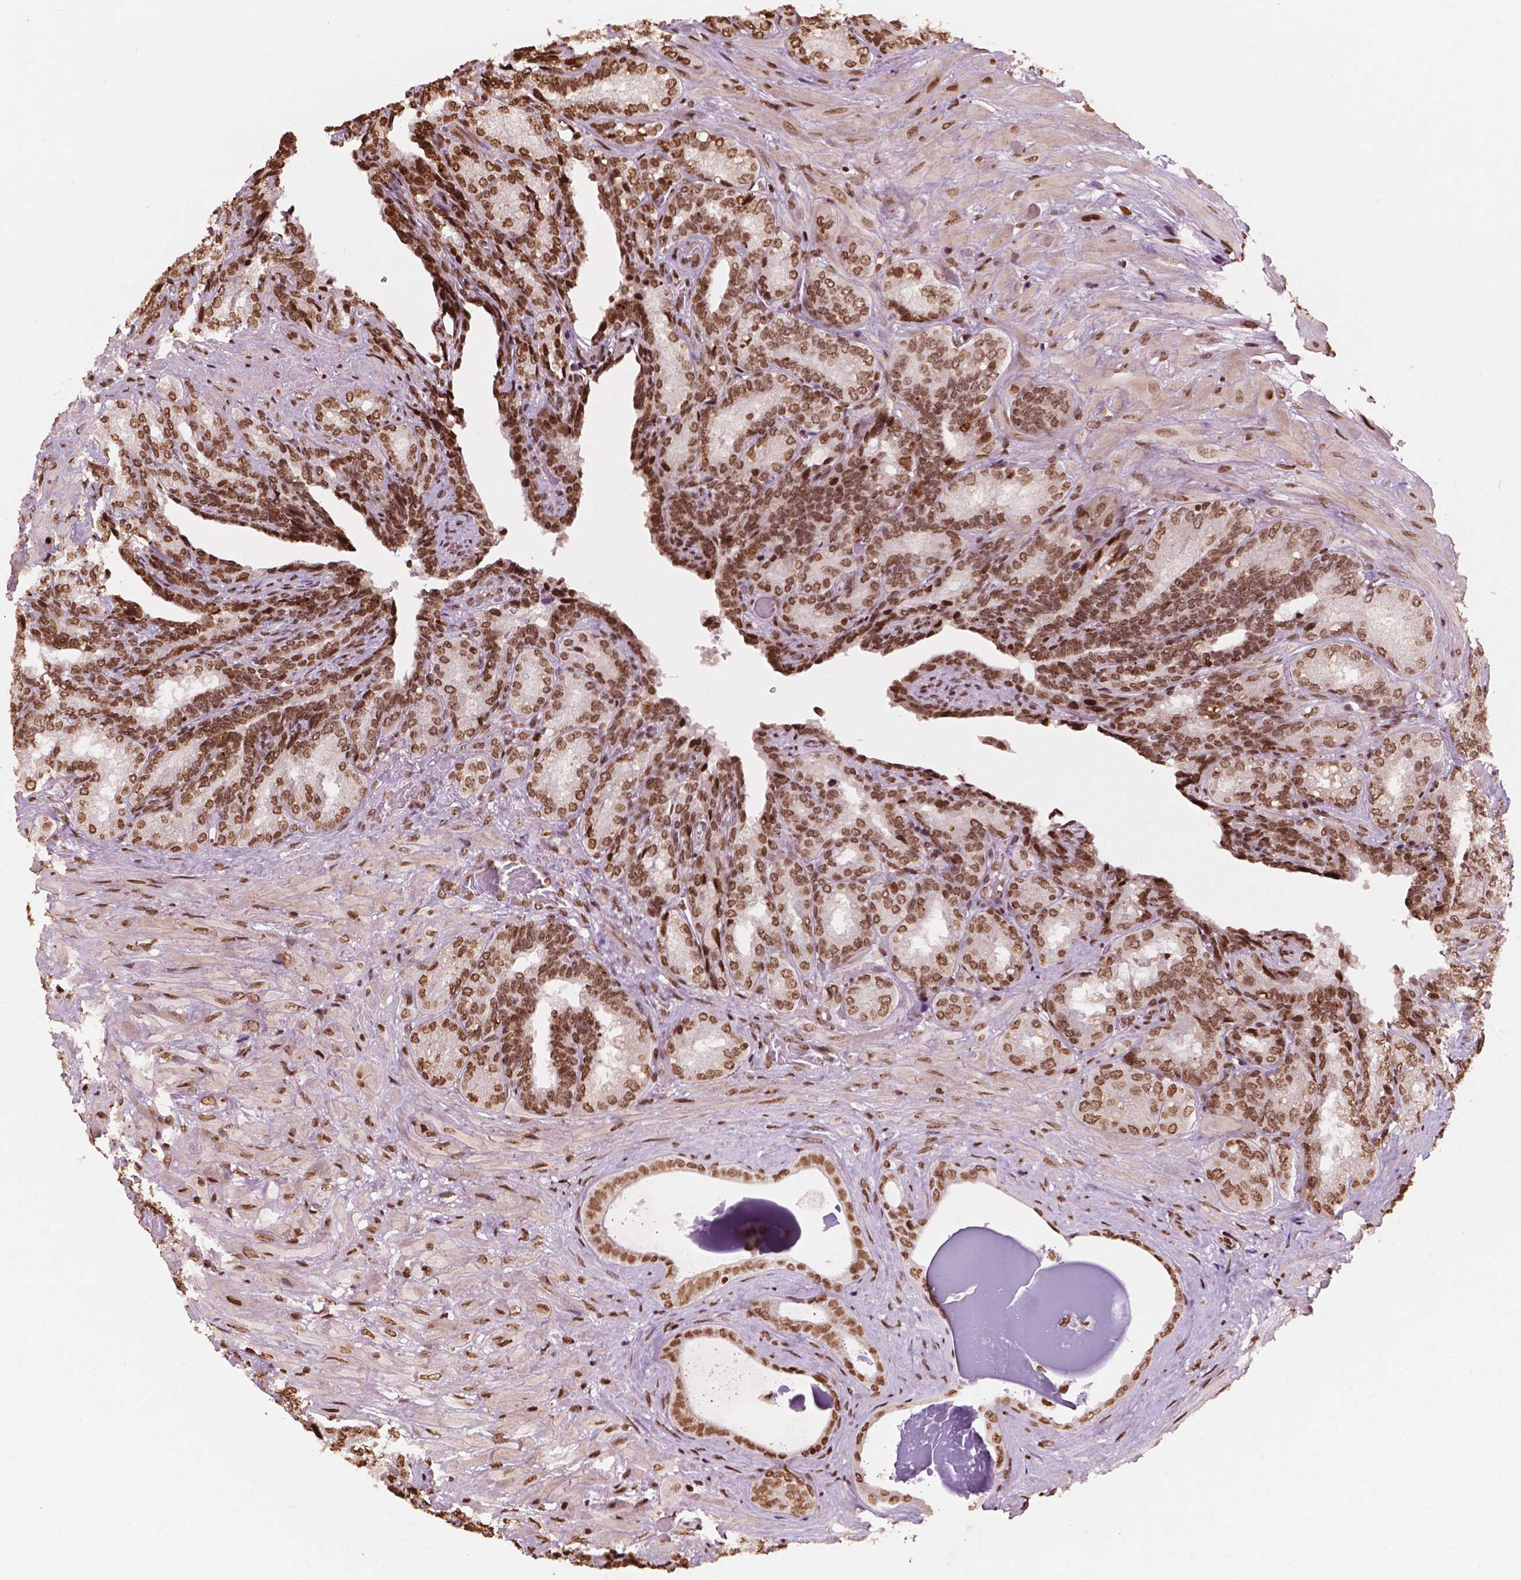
{"staining": {"intensity": "strong", "quantity": ">75%", "location": "nuclear"}, "tissue": "seminal vesicle", "cell_type": "Glandular cells", "image_type": "normal", "snomed": [{"axis": "morphology", "description": "Normal tissue, NOS"}, {"axis": "topography", "description": "Seminal veicle"}], "caption": "Normal seminal vesicle exhibits strong nuclear staining in approximately >75% of glandular cells, visualized by immunohistochemistry.", "gene": "H3C7", "patient": {"sex": "male", "age": 68}}